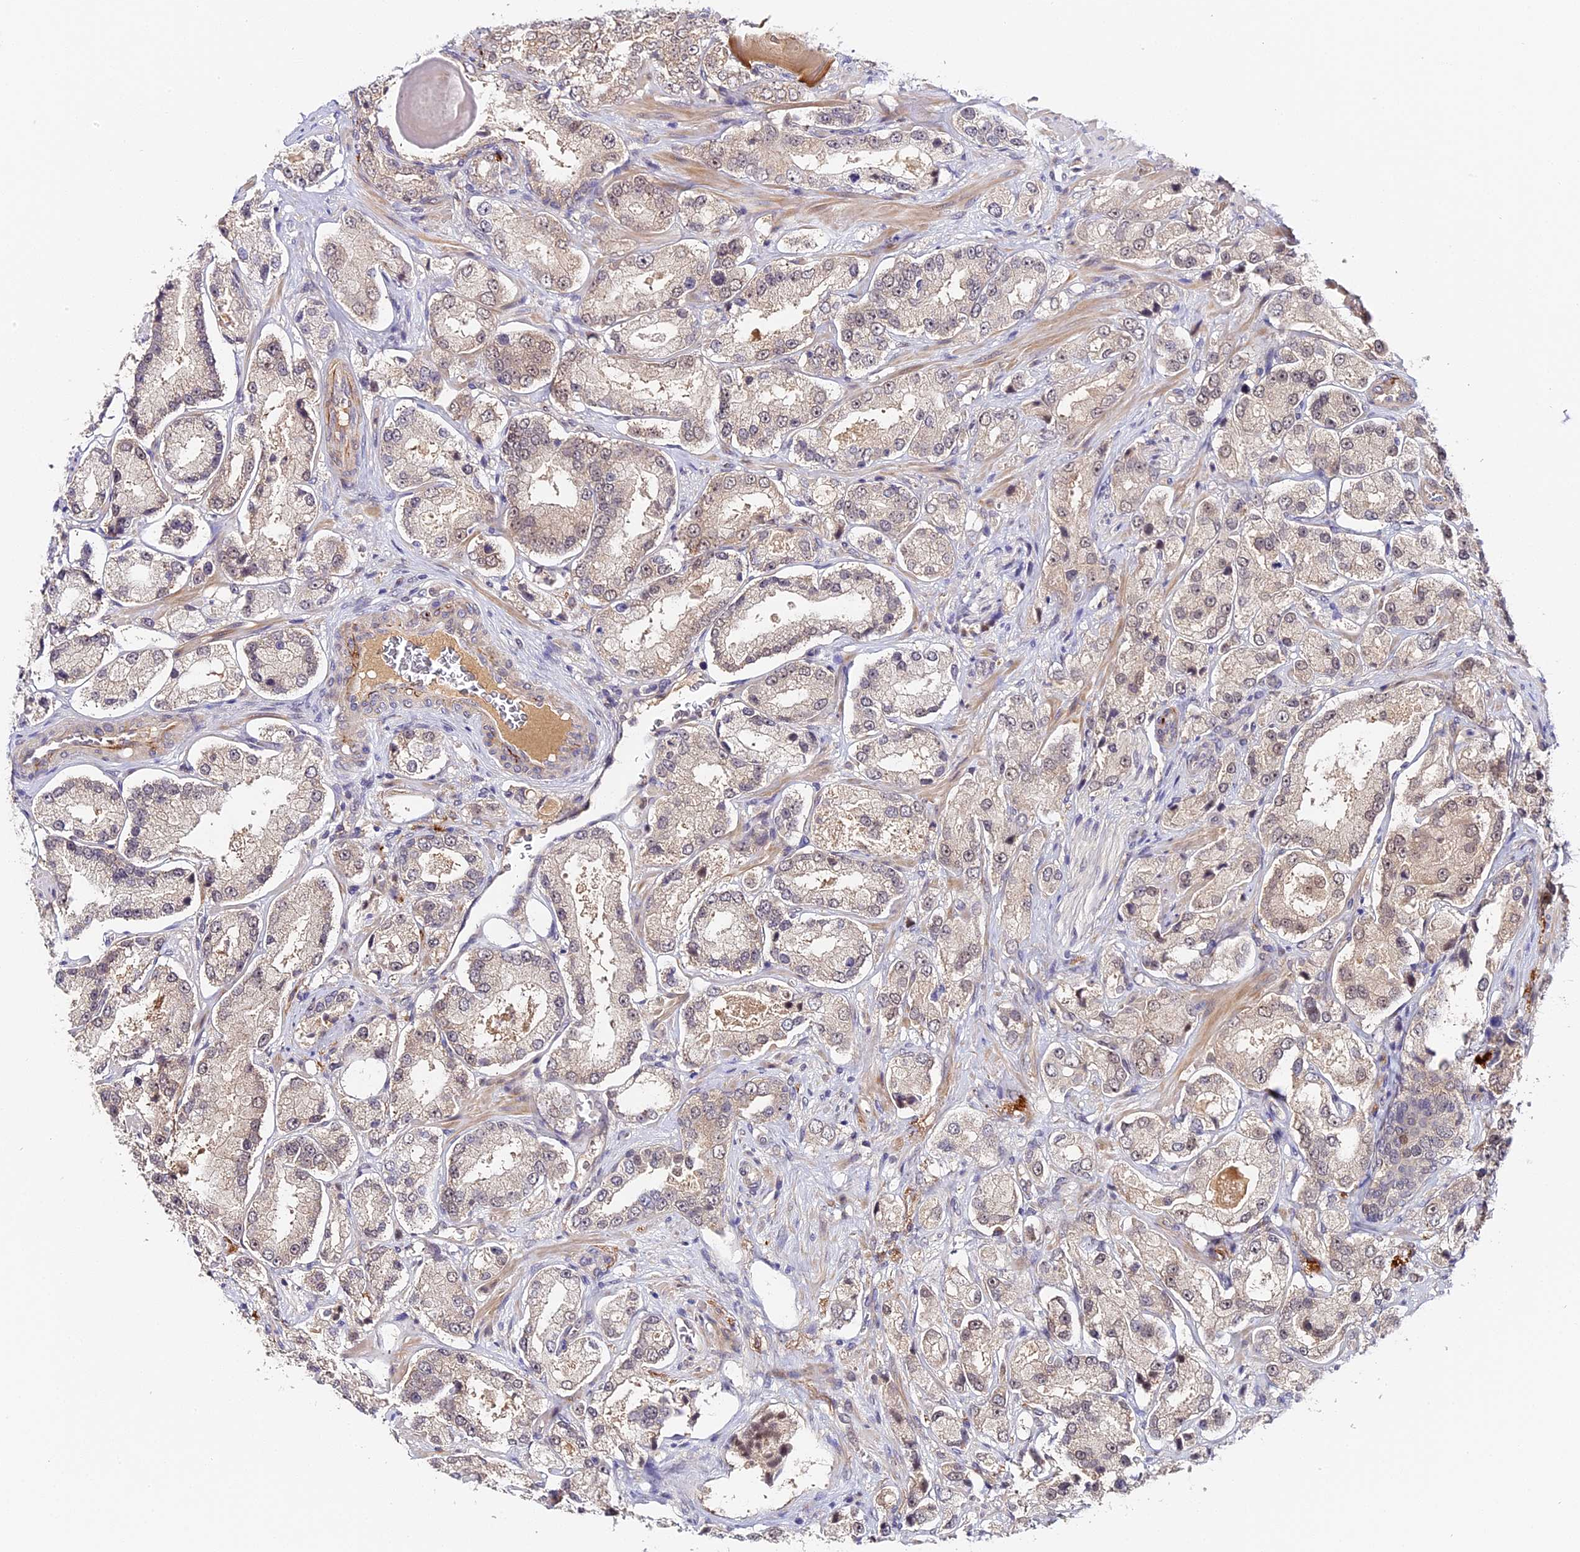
{"staining": {"intensity": "weak", "quantity": "<25%", "location": "cytoplasmic/membranous"}, "tissue": "prostate cancer", "cell_type": "Tumor cells", "image_type": "cancer", "snomed": [{"axis": "morphology", "description": "Adenocarcinoma, High grade"}, {"axis": "topography", "description": "Prostate"}], "caption": "Tumor cells show no significant staining in prostate cancer (adenocarcinoma (high-grade)).", "gene": "IMPACT", "patient": {"sex": "male", "age": 64}}